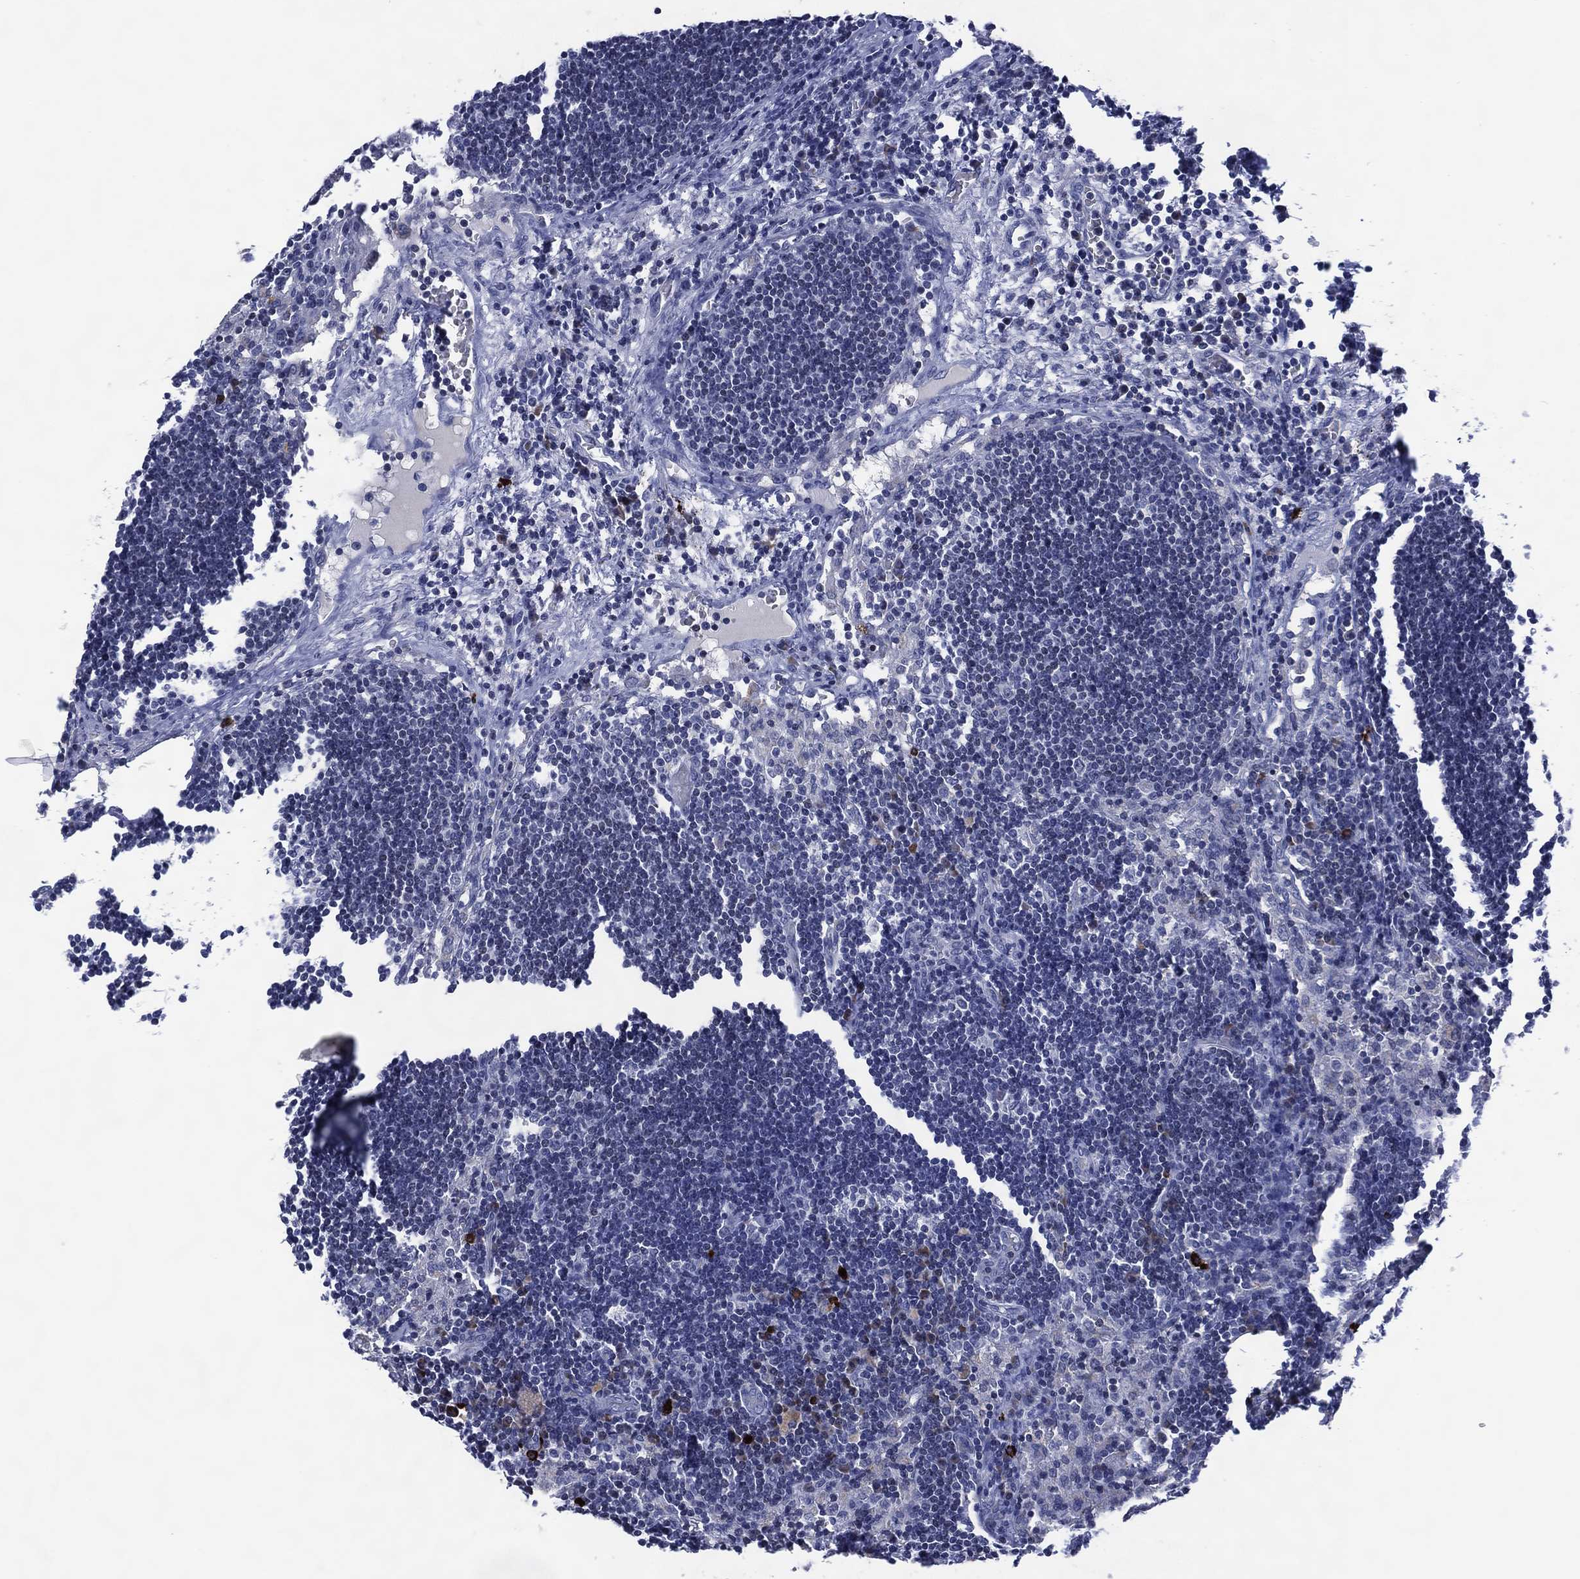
{"staining": {"intensity": "negative", "quantity": "none", "location": "none"}, "tissue": "lymph node", "cell_type": "Germinal center cells", "image_type": "normal", "snomed": [{"axis": "morphology", "description": "Normal tissue, NOS"}, {"axis": "topography", "description": "Lymph node"}], "caption": "Normal lymph node was stained to show a protein in brown. There is no significant expression in germinal center cells. Nuclei are stained in blue.", "gene": "USP26", "patient": {"sex": "male", "age": 63}}